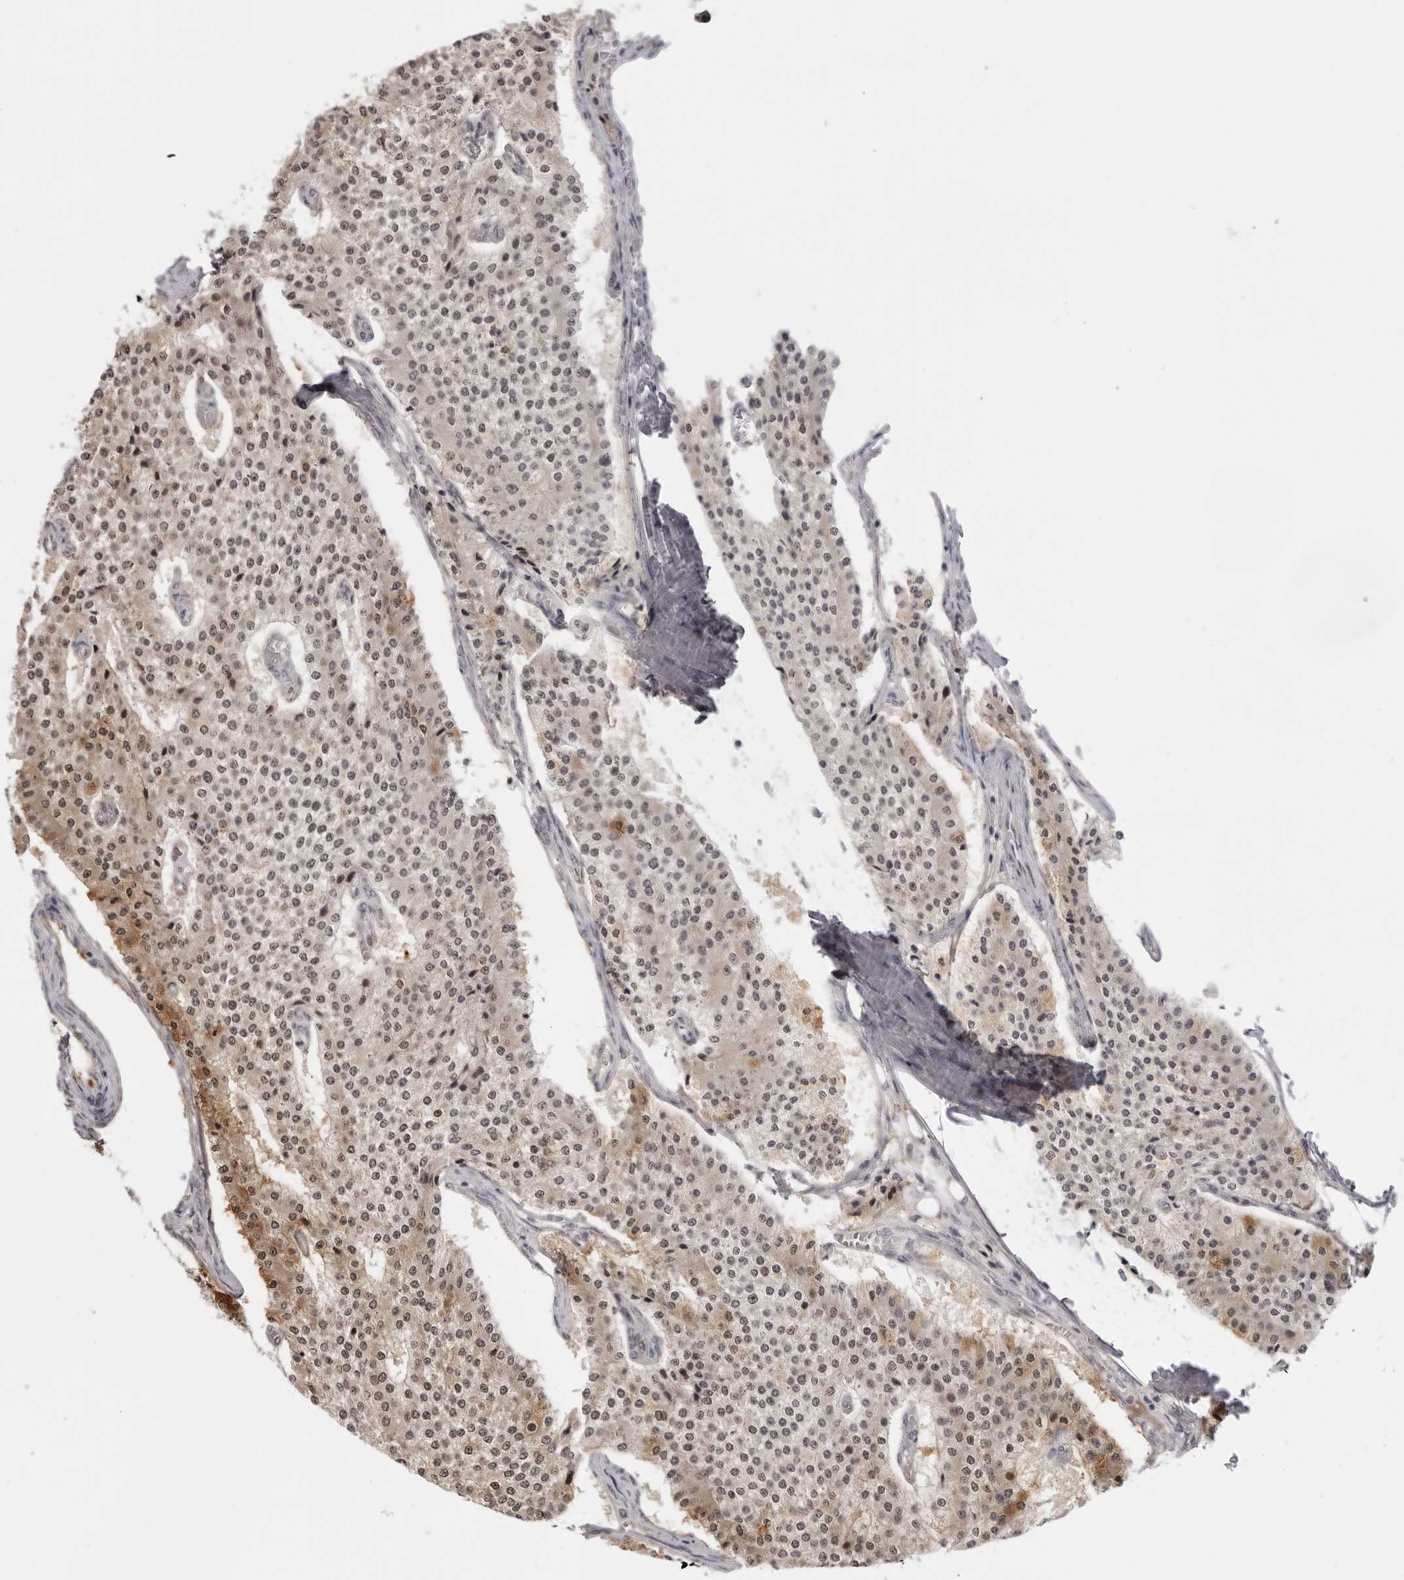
{"staining": {"intensity": "moderate", "quantity": "25%-75%", "location": "cytoplasmic/membranous,nuclear"}, "tissue": "carcinoid", "cell_type": "Tumor cells", "image_type": "cancer", "snomed": [{"axis": "morphology", "description": "Carcinoid, malignant, NOS"}, {"axis": "topography", "description": "Colon"}], "caption": "Brown immunohistochemical staining in human carcinoid (malignant) demonstrates moderate cytoplasmic/membranous and nuclear expression in about 25%-75% of tumor cells. (IHC, brightfield microscopy, high magnification).", "gene": "SRGAP2", "patient": {"sex": "female", "age": 52}}